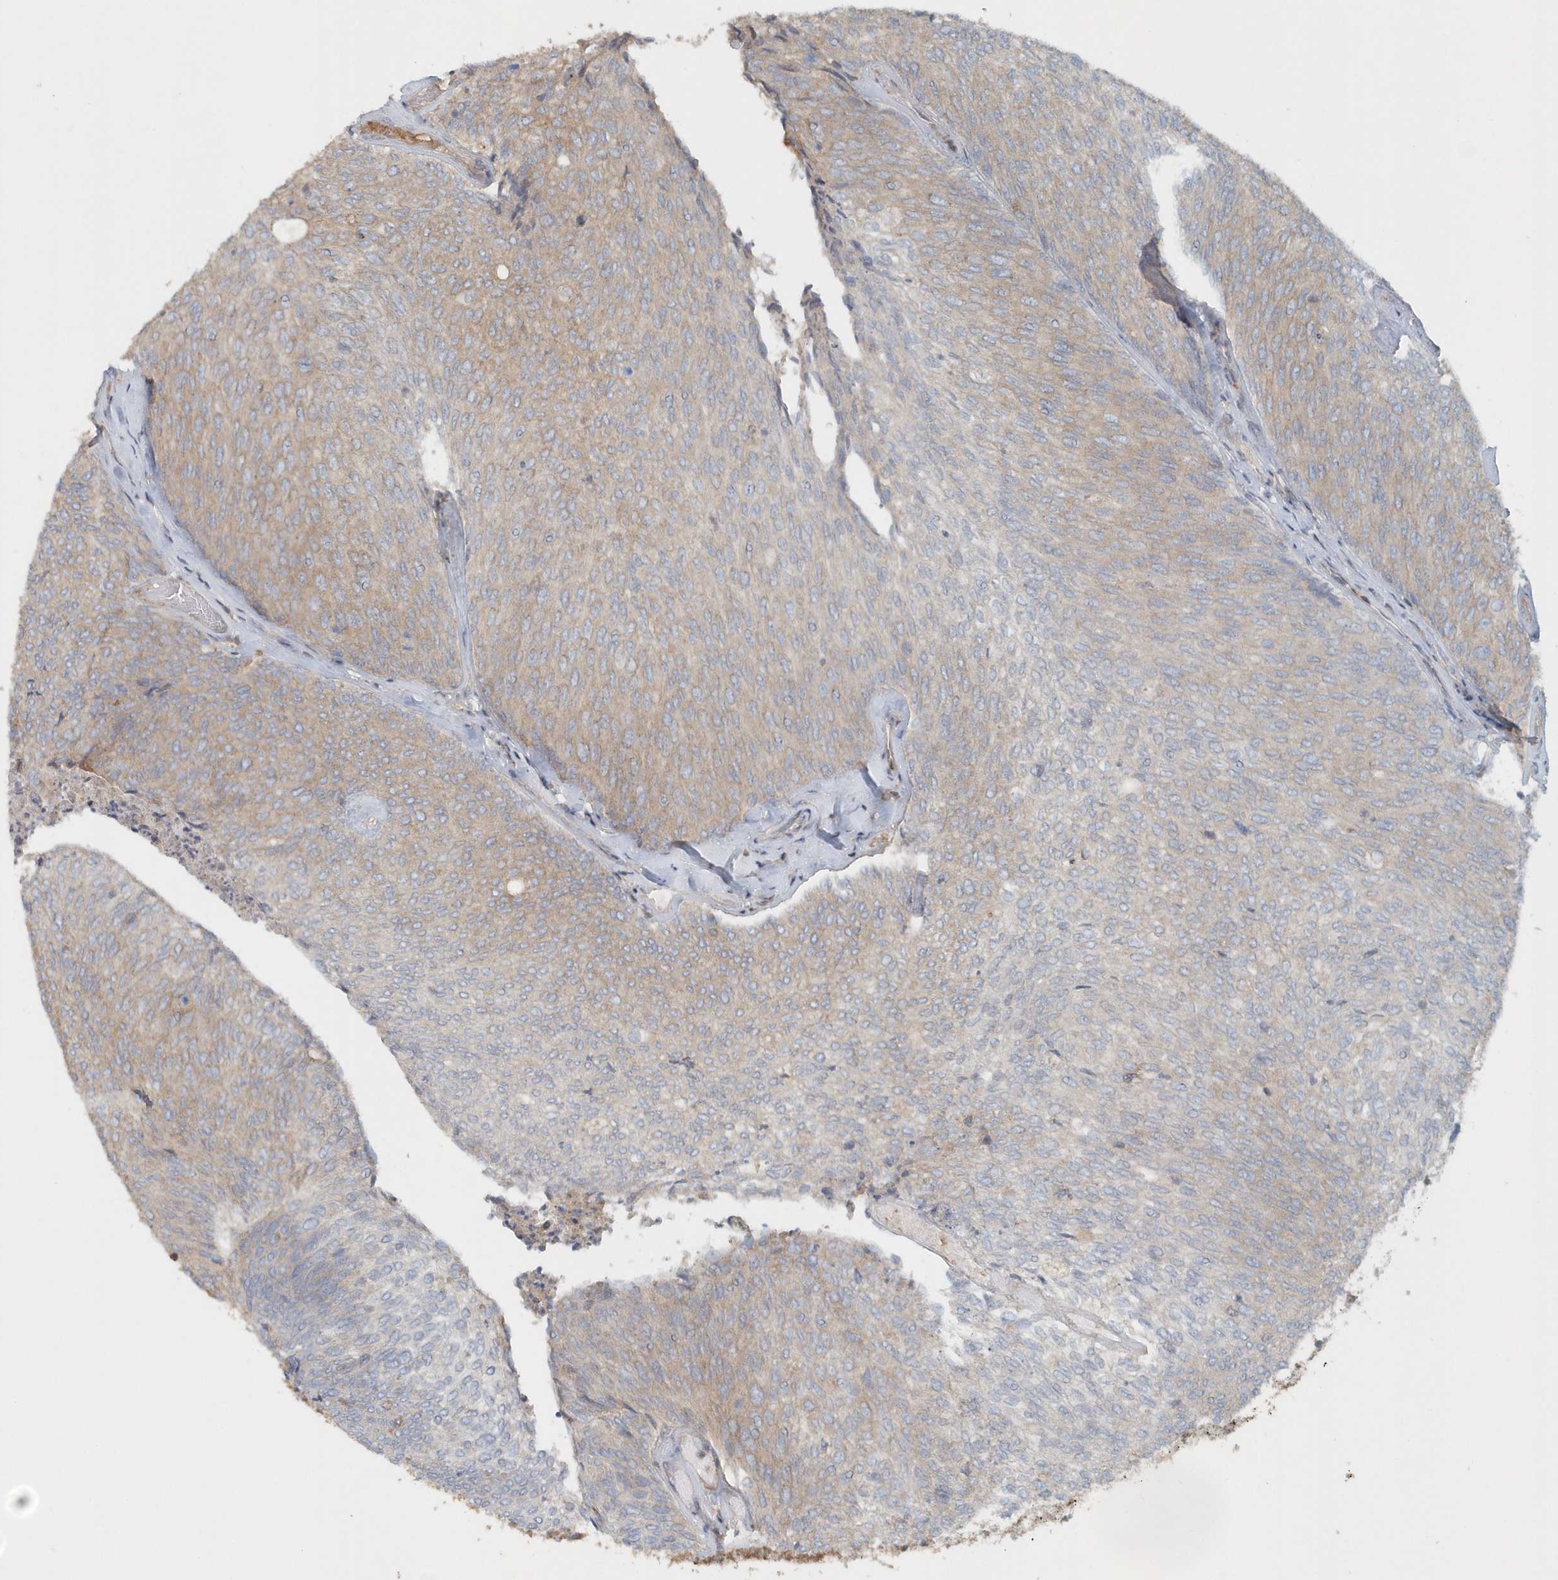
{"staining": {"intensity": "weak", "quantity": ">75%", "location": "cytoplasmic/membranous"}, "tissue": "urothelial cancer", "cell_type": "Tumor cells", "image_type": "cancer", "snomed": [{"axis": "morphology", "description": "Urothelial carcinoma, Low grade"}, {"axis": "topography", "description": "Urinary bladder"}], "caption": "Brown immunohistochemical staining in urothelial cancer reveals weak cytoplasmic/membranous positivity in approximately >75% of tumor cells. (DAB (3,3'-diaminobenzidine) IHC with brightfield microscopy, high magnification).", "gene": "MMUT", "patient": {"sex": "female", "age": 79}}